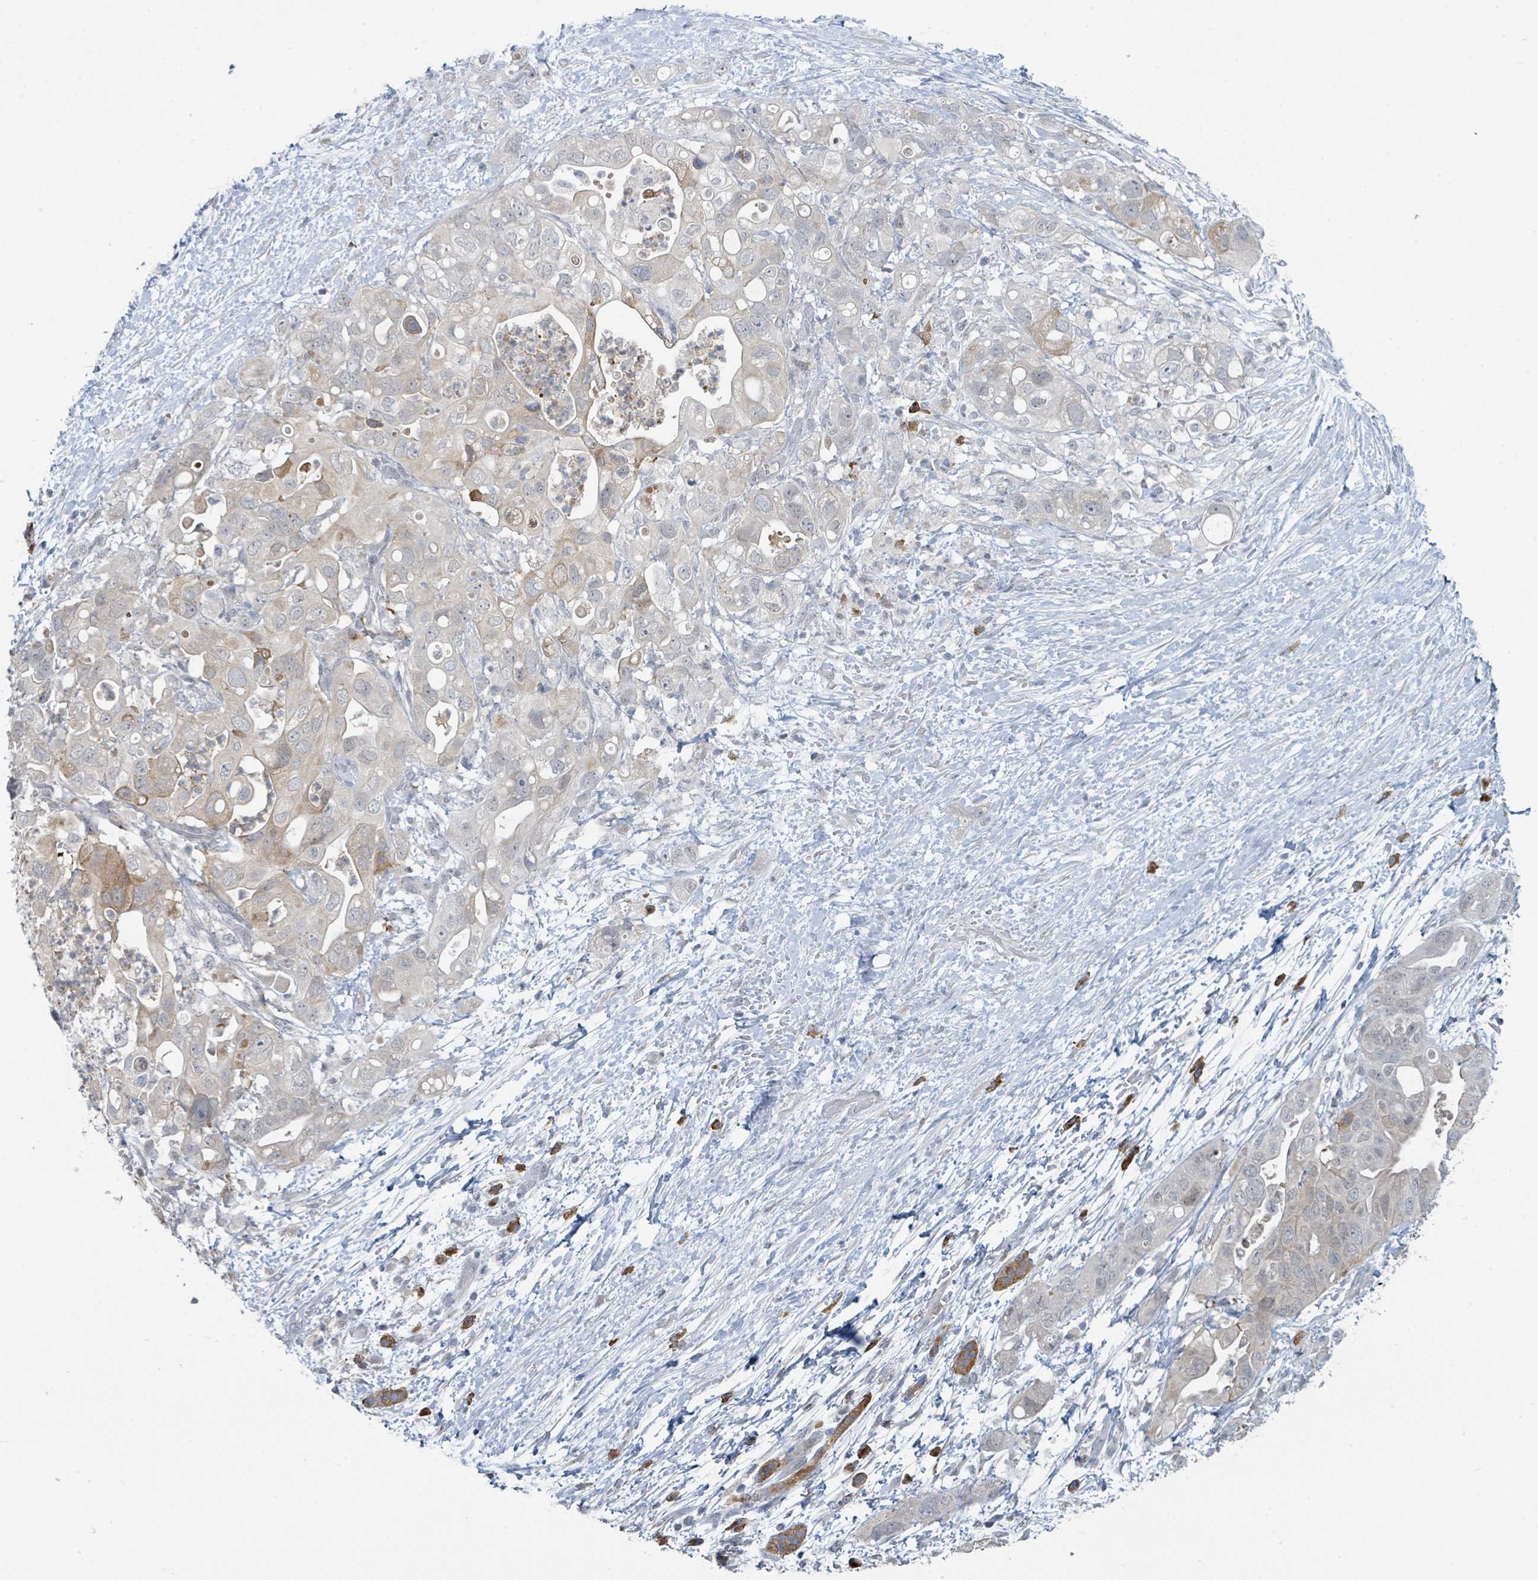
{"staining": {"intensity": "moderate", "quantity": "25%-75%", "location": "cytoplasmic/membranous"}, "tissue": "pancreatic cancer", "cell_type": "Tumor cells", "image_type": "cancer", "snomed": [{"axis": "morphology", "description": "Adenocarcinoma, NOS"}, {"axis": "topography", "description": "Pancreas"}], "caption": "Protein expression analysis of adenocarcinoma (pancreatic) demonstrates moderate cytoplasmic/membranous staining in approximately 25%-75% of tumor cells. The protein of interest is stained brown, and the nuclei are stained in blue (DAB (3,3'-diaminobenzidine) IHC with brightfield microscopy, high magnification).", "gene": "ANKRD55", "patient": {"sex": "female", "age": 72}}